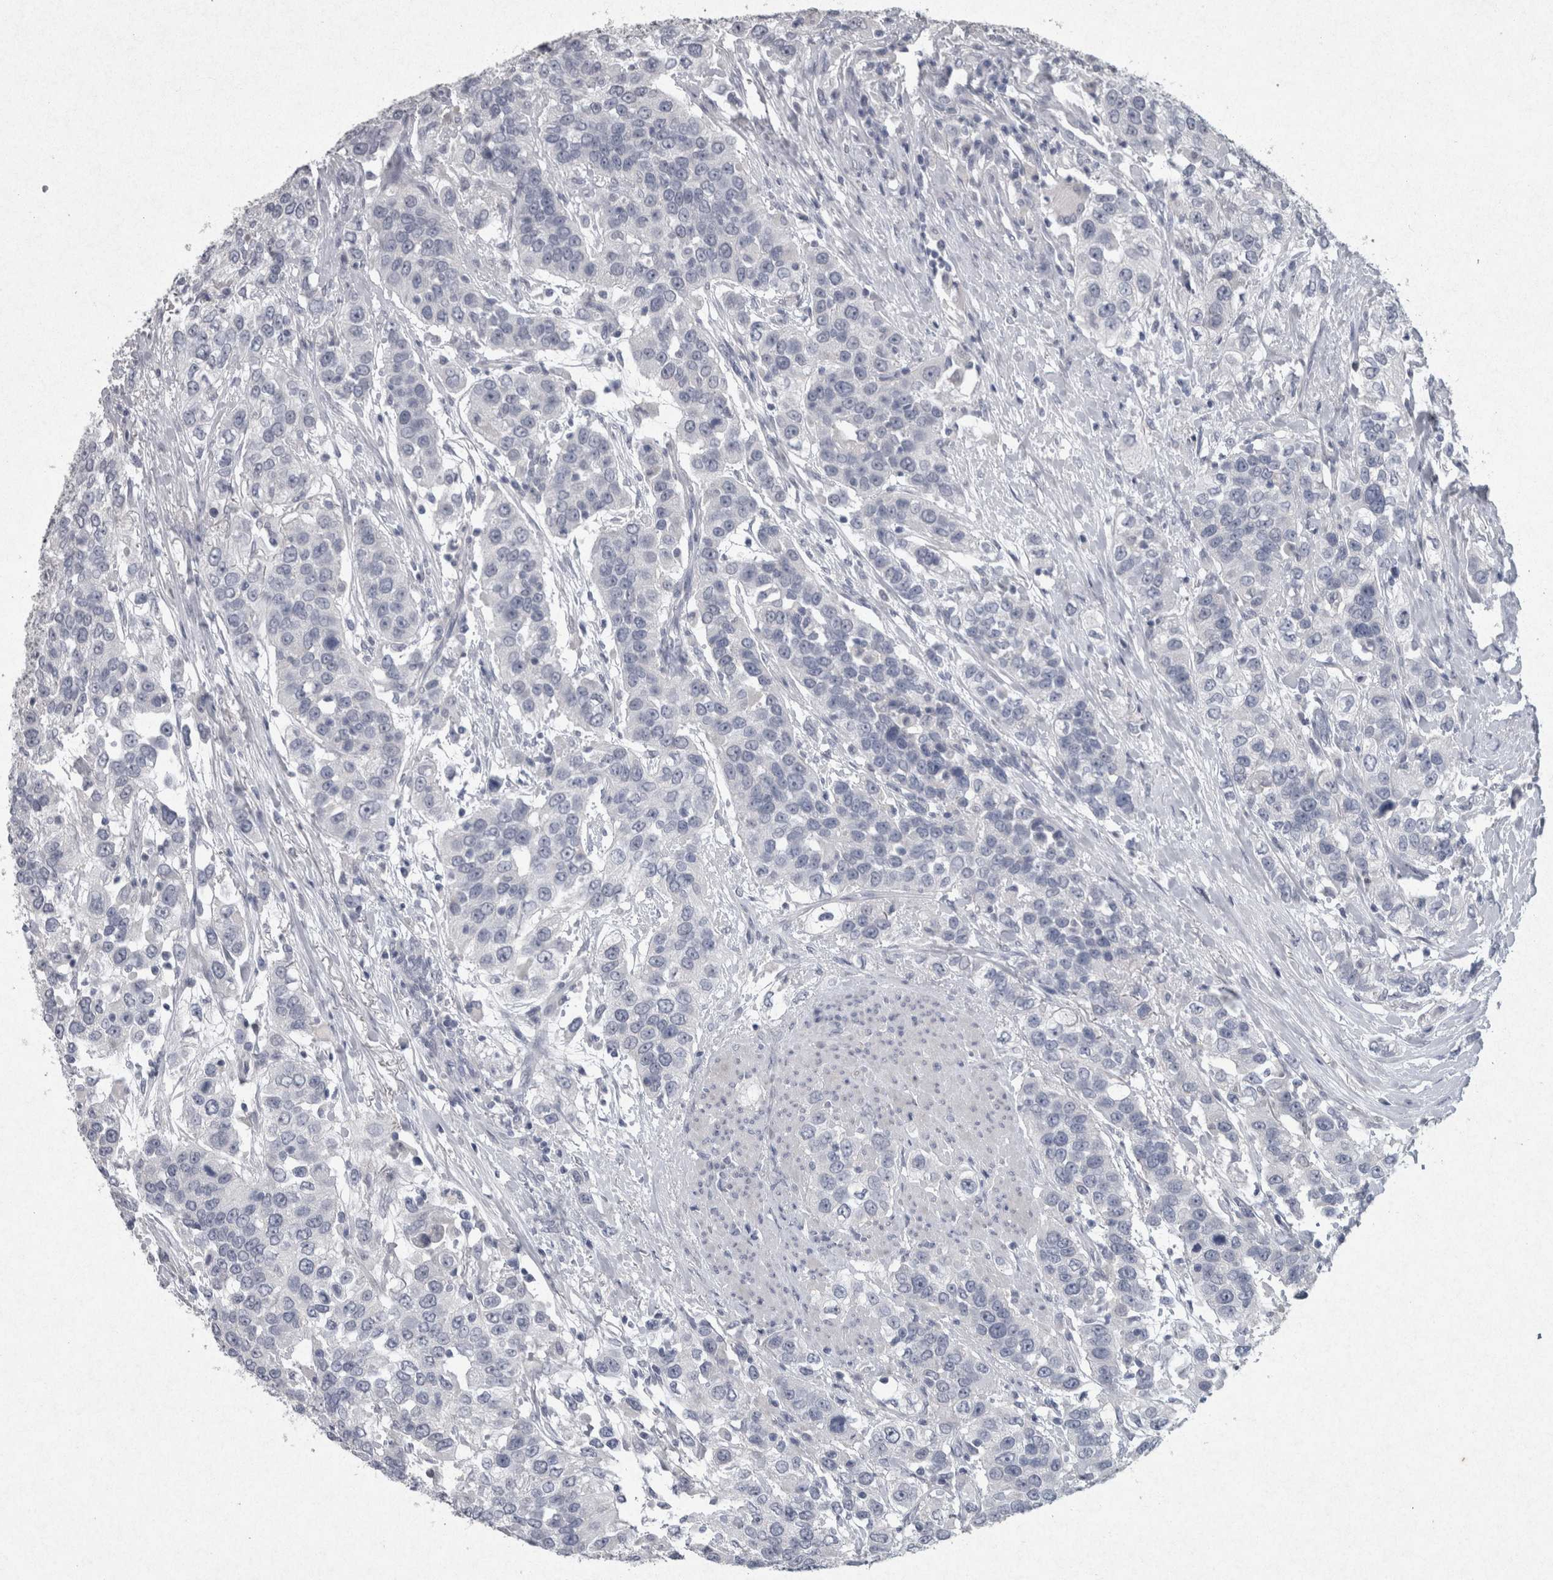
{"staining": {"intensity": "negative", "quantity": "none", "location": "none"}, "tissue": "urothelial cancer", "cell_type": "Tumor cells", "image_type": "cancer", "snomed": [{"axis": "morphology", "description": "Urothelial carcinoma, High grade"}, {"axis": "topography", "description": "Urinary bladder"}], "caption": "High magnification brightfield microscopy of urothelial carcinoma (high-grade) stained with DAB (3,3'-diaminobenzidine) (brown) and counterstained with hematoxylin (blue): tumor cells show no significant positivity.", "gene": "PDX1", "patient": {"sex": "female", "age": 80}}